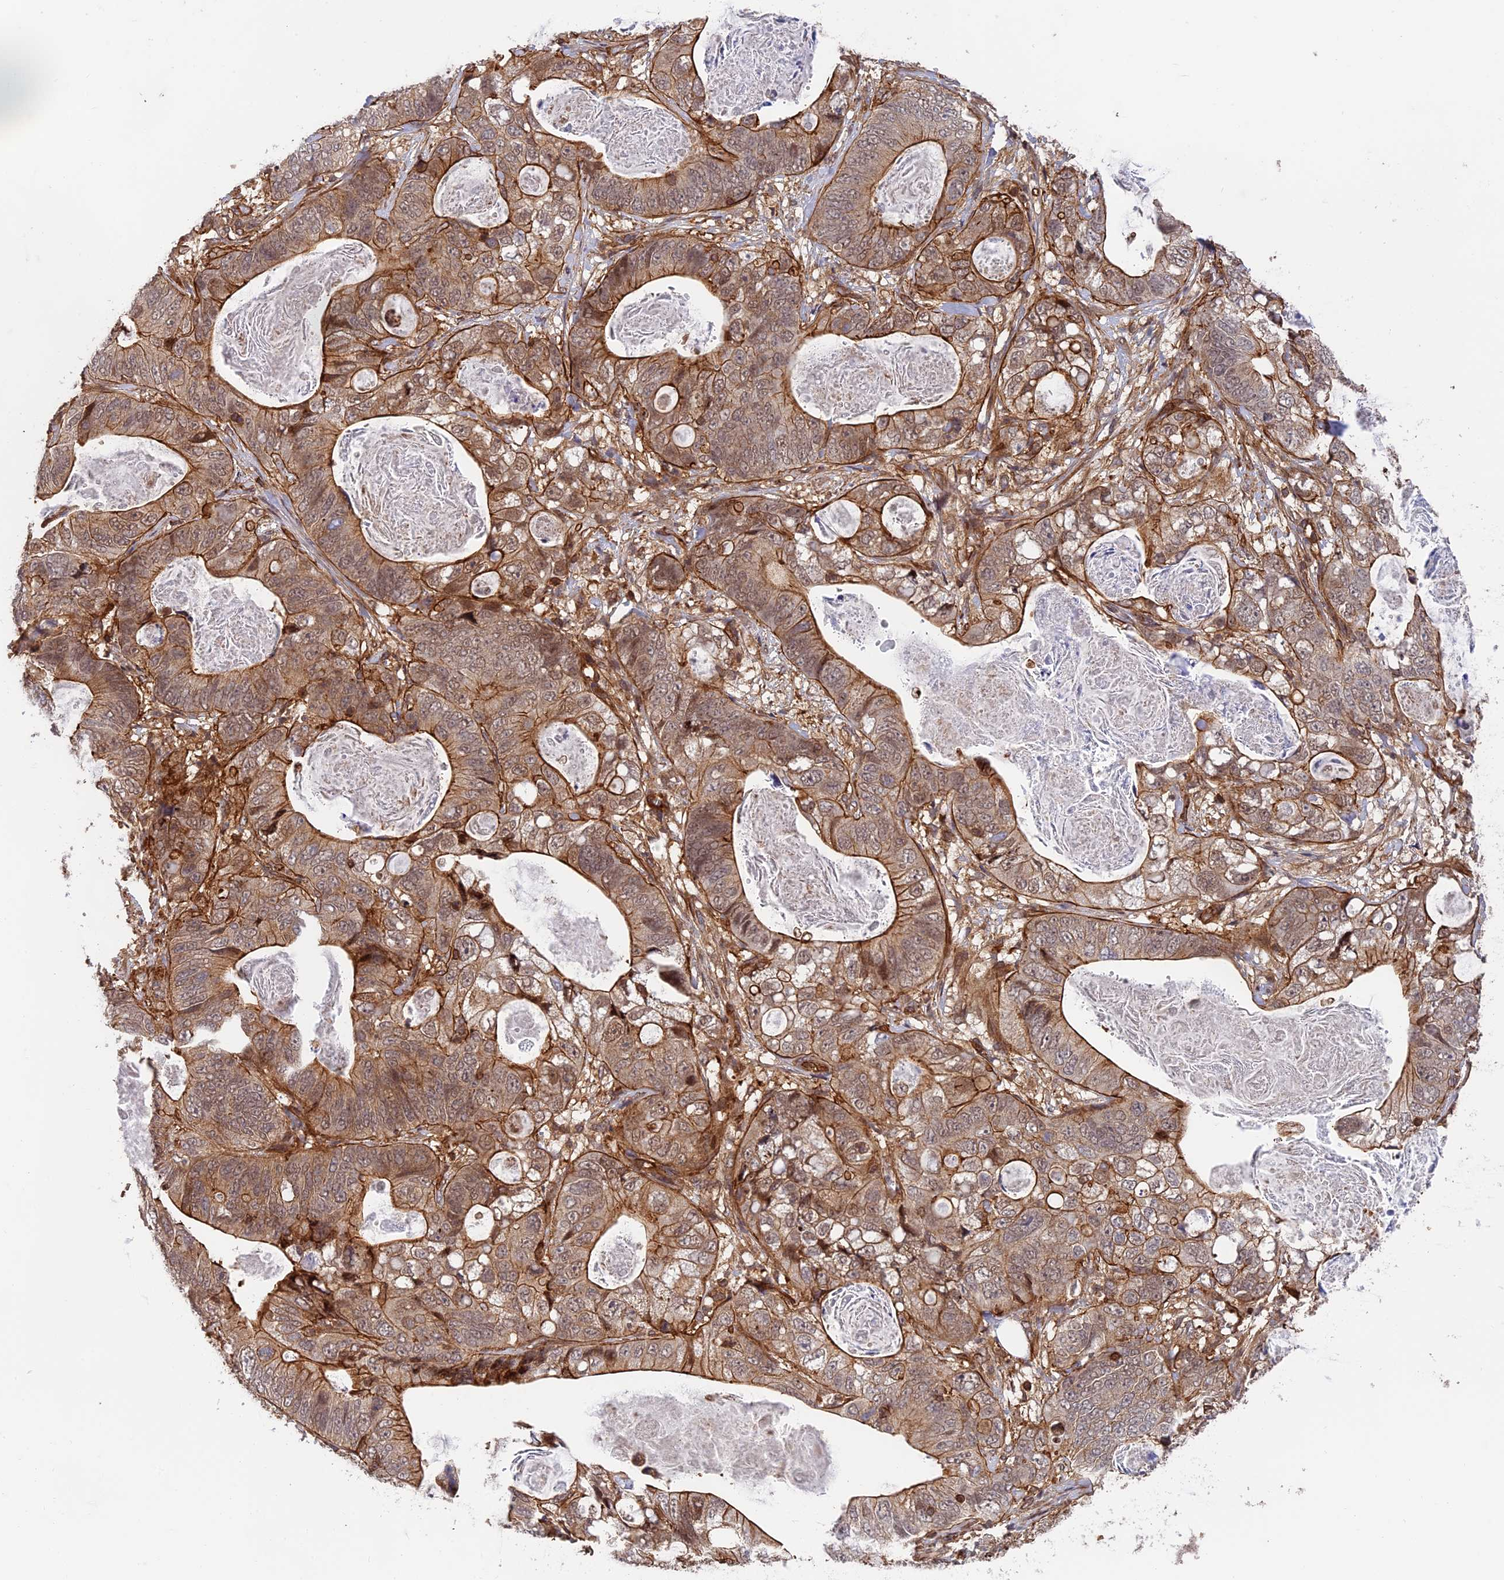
{"staining": {"intensity": "moderate", "quantity": ">75%", "location": "cytoplasmic/membranous"}, "tissue": "stomach cancer", "cell_type": "Tumor cells", "image_type": "cancer", "snomed": [{"axis": "morphology", "description": "Normal tissue, NOS"}, {"axis": "morphology", "description": "Adenocarcinoma, NOS"}, {"axis": "topography", "description": "Stomach"}], "caption": "A photomicrograph showing moderate cytoplasmic/membranous positivity in about >75% of tumor cells in stomach cancer, as visualized by brown immunohistochemical staining.", "gene": "OSBPL1A", "patient": {"sex": "female", "age": 89}}